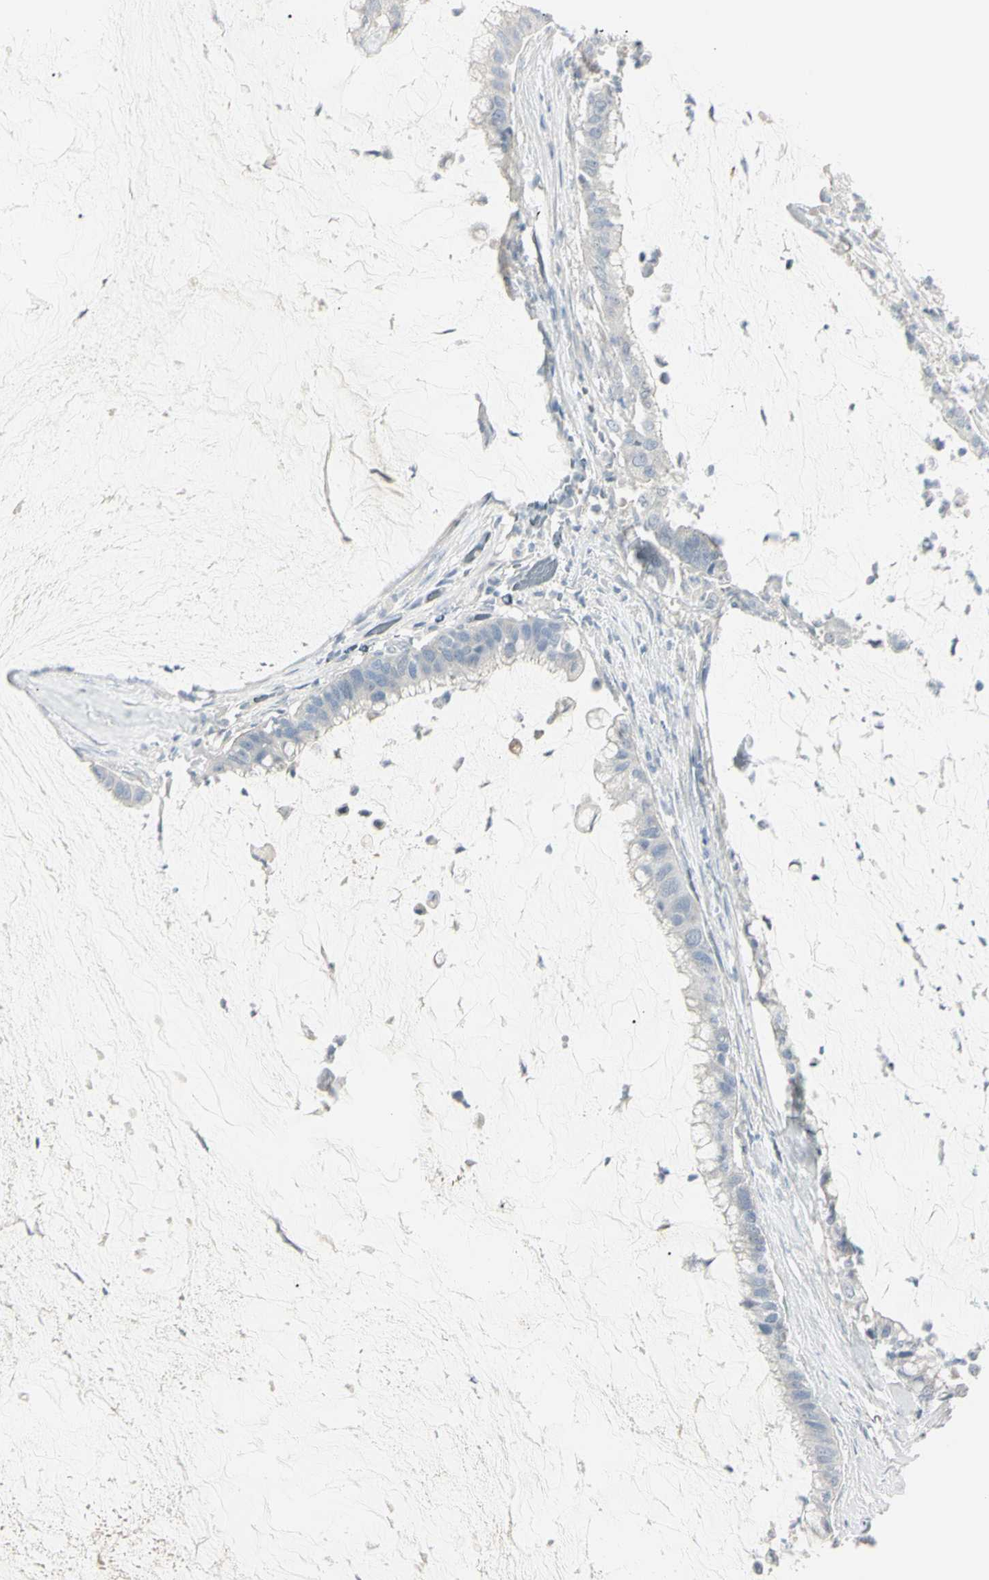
{"staining": {"intensity": "negative", "quantity": "none", "location": "none"}, "tissue": "pancreatic cancer", "cell_type": "Tumor cells", "image_type": "cancer", "snomed": [{"axis": "morphology", "description": "Adenocarcinoma, NOS"}, {"axis": "topography", "description": "Pancreas"}], "caption": "High power microscopy histopathology image of an immunohistochemistry (IHC) micrograph of adenocarcinoma (pancreatic), revealing no significant expression in tumor cells.", "gene": "PIP", "patient": {"sex": "male", "age": 41}}